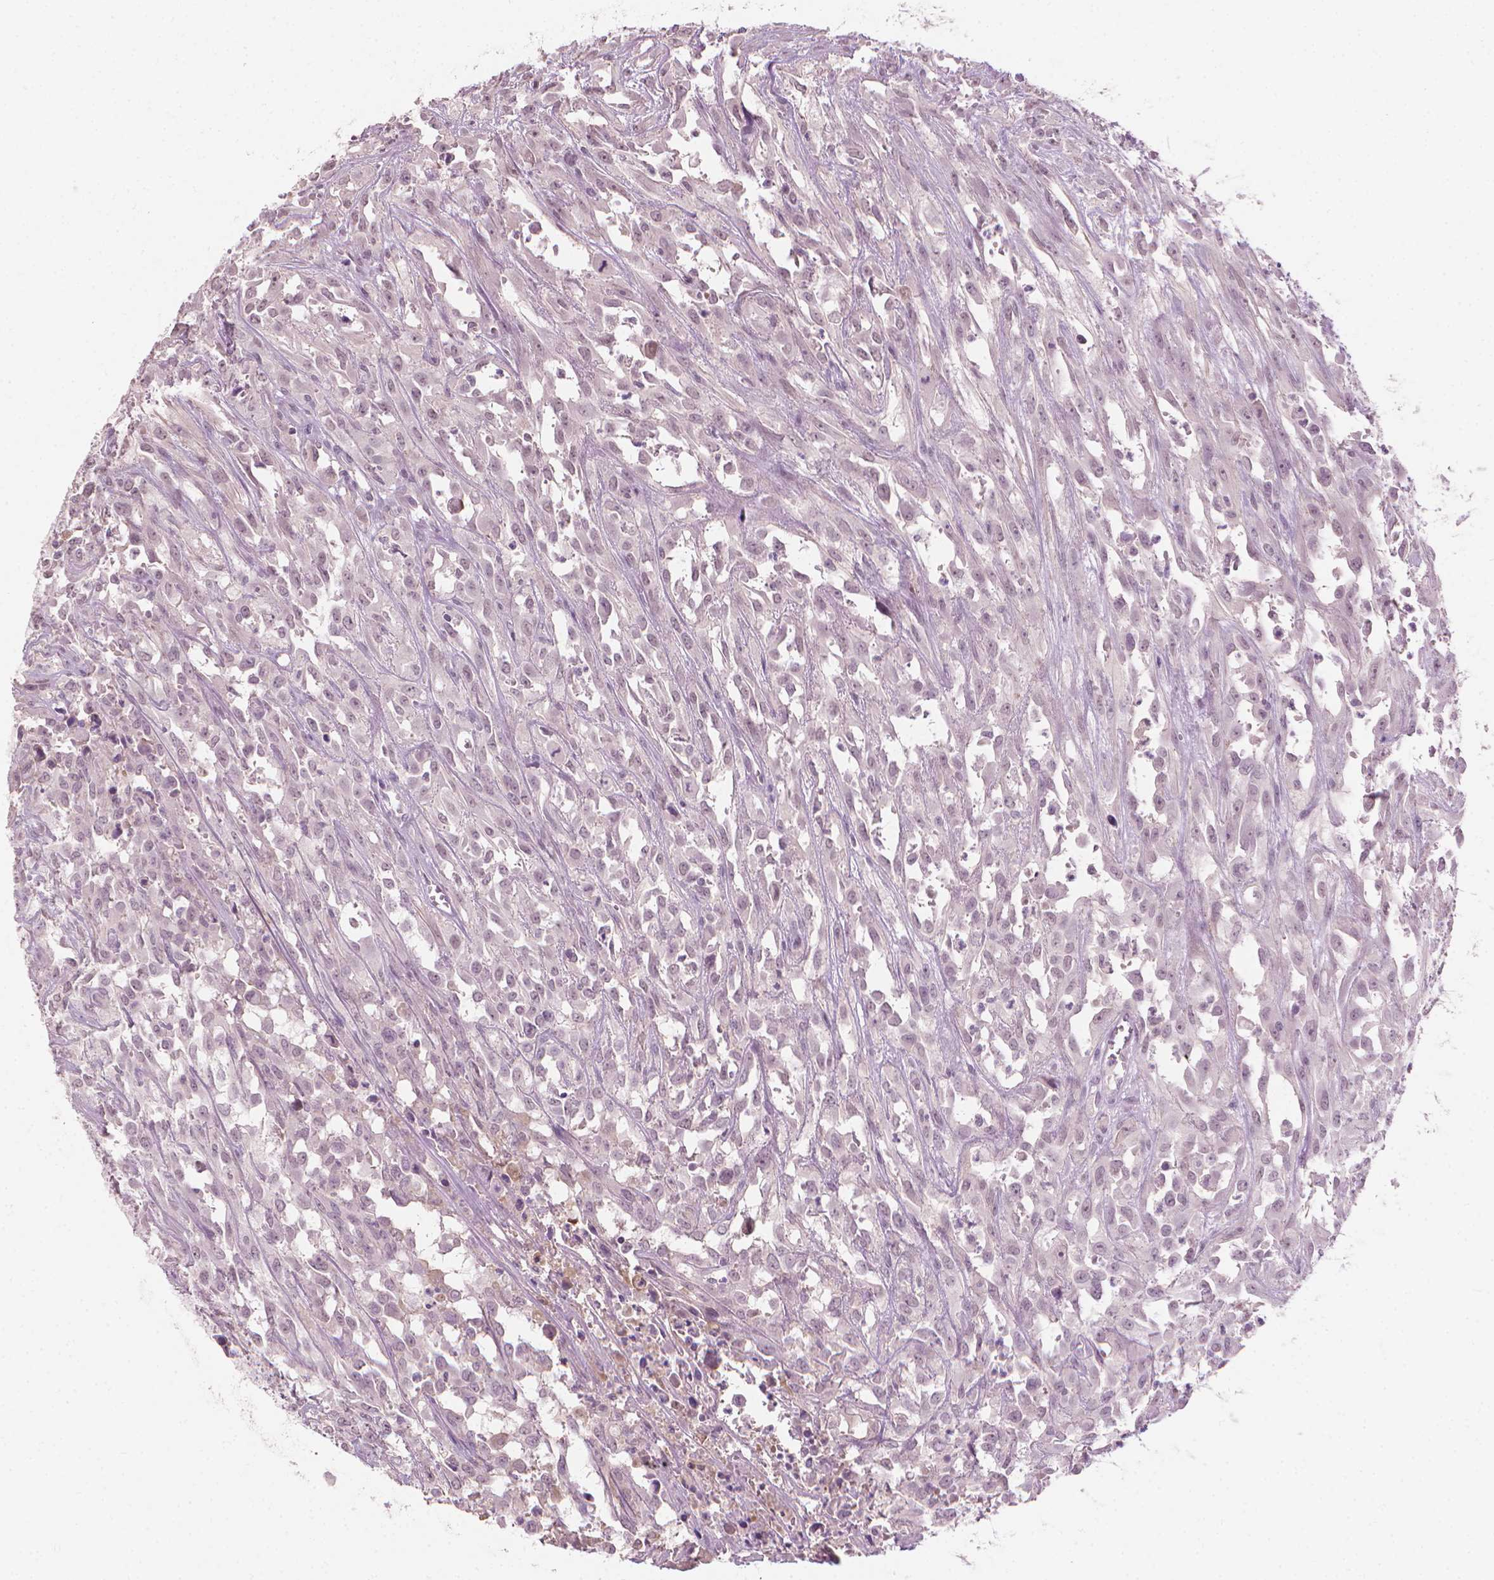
{"staining": {"intensity": "negative", "quantity": "none", "location": "none"}, "tissue": "urothelial cancer", "cell_type": "Tumor cells", "image_type": "cancer", "snomed": [{"axis": "morphology", "description": "Urothelial carcinoma, High grade"}, {"axis": "topography", "description": "Urinary bladder"}], "caption": "Tumor cells show no significant staining in urothelial cancer. (DAB (3,3'-diaminobenzidine) IHC with hematoxylin counter stain).", "gene": "SAXO2", "patient": {"sex": "male", "age": 67}}